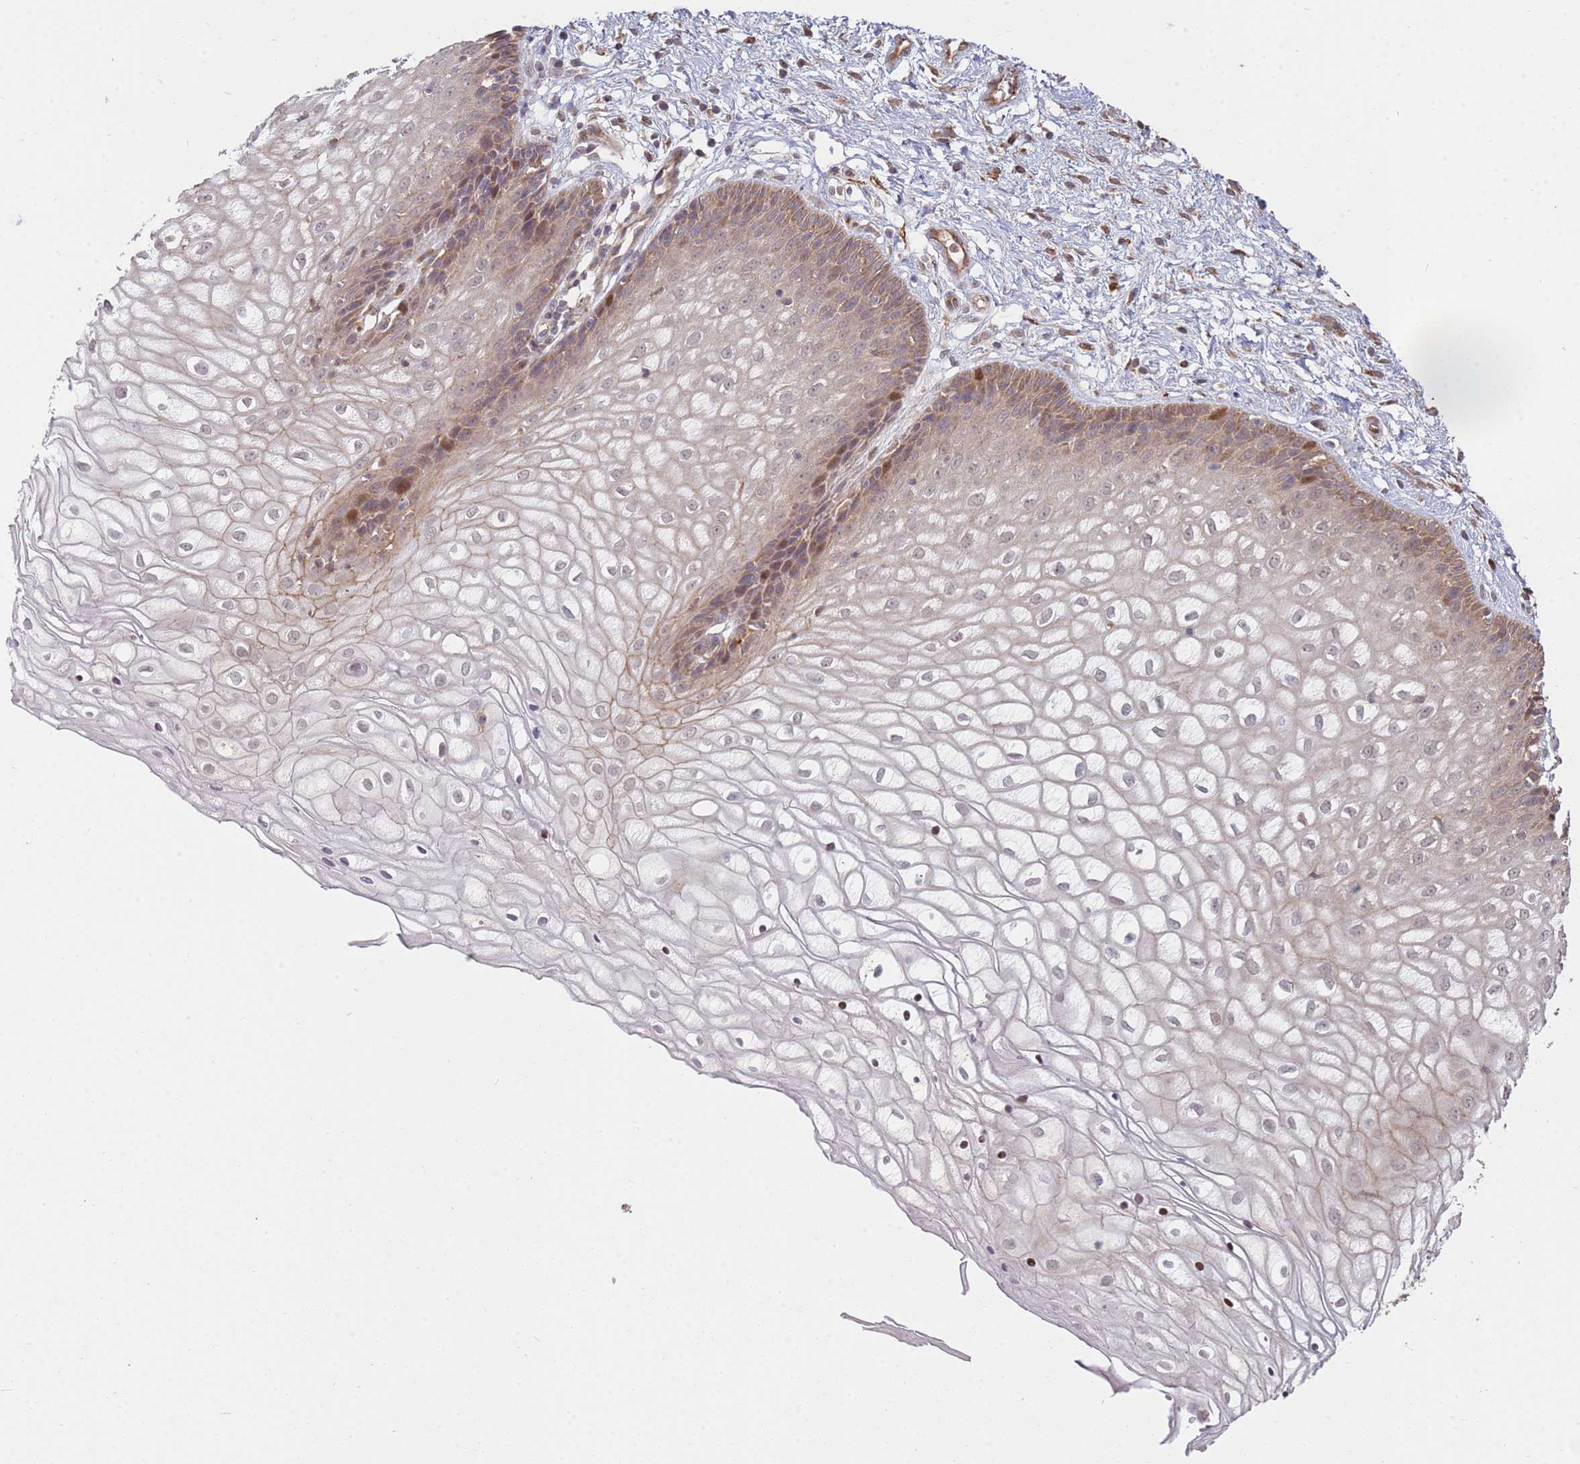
{"staining": {"intensity": "weak", "quantity": "25%-75%", "location": "cytoplasmic/membranous,nuclear"}, "tissue": "vagina", "cell_type": "Squamous epithelial cells", "image_type": "normal", "snomed": [{"axis": "morphology", "description": "Normal tissue, NOS"}, {"axis": "topography", "description": "Vagina"}], "caption": "About 25%-75% of squamous epithelial cells in unremarkable vagina reveal weak cytoplasmic/membranous,nuclear protein staining as visualized by brown immunohistochemical staining.", "gene": "MPEG1", "patient": {"sex": "female", "age": 34}}